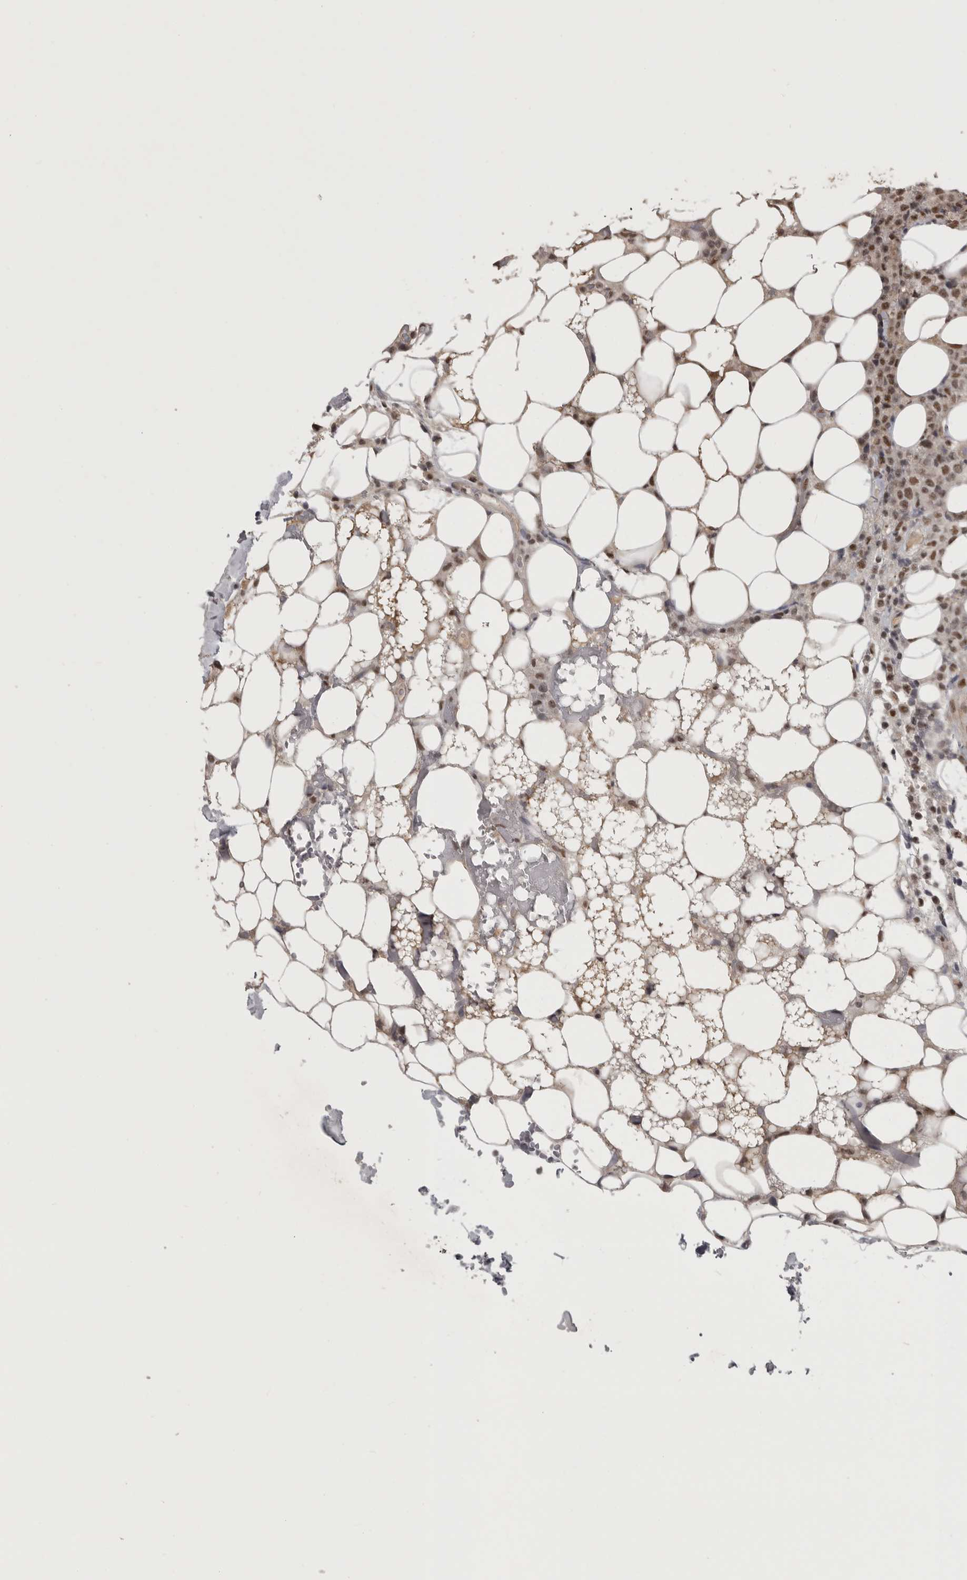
{"staining": {"intensity": "moderate", "quantity": ">75%", "location": "nuclear"}, "tissue": "lymphoma", "cell_type": "Tumor cells", "image_type": "cancer", "snomed": [{"axis": "morphology", "description": "Malignant lymphoma, non-Hodgkin's type, High grade"}, {"axis": "topography", "description": "Lymph node"}], "caption": "Immunohistochemistry (IHC) staining of lymphoma, which reveals medium levels of moderate nuclear expression in approximately >75% of tumor cells indicating moderate nuclear protein expression. The staining was performed using DAB (3,3'-diaminobenzidine) (brown) for protein detection and nuclei were counterstained in hematoxylin (blue).", "gene": "CBLL1", "patient": {"sex": "male", "age": 13}}